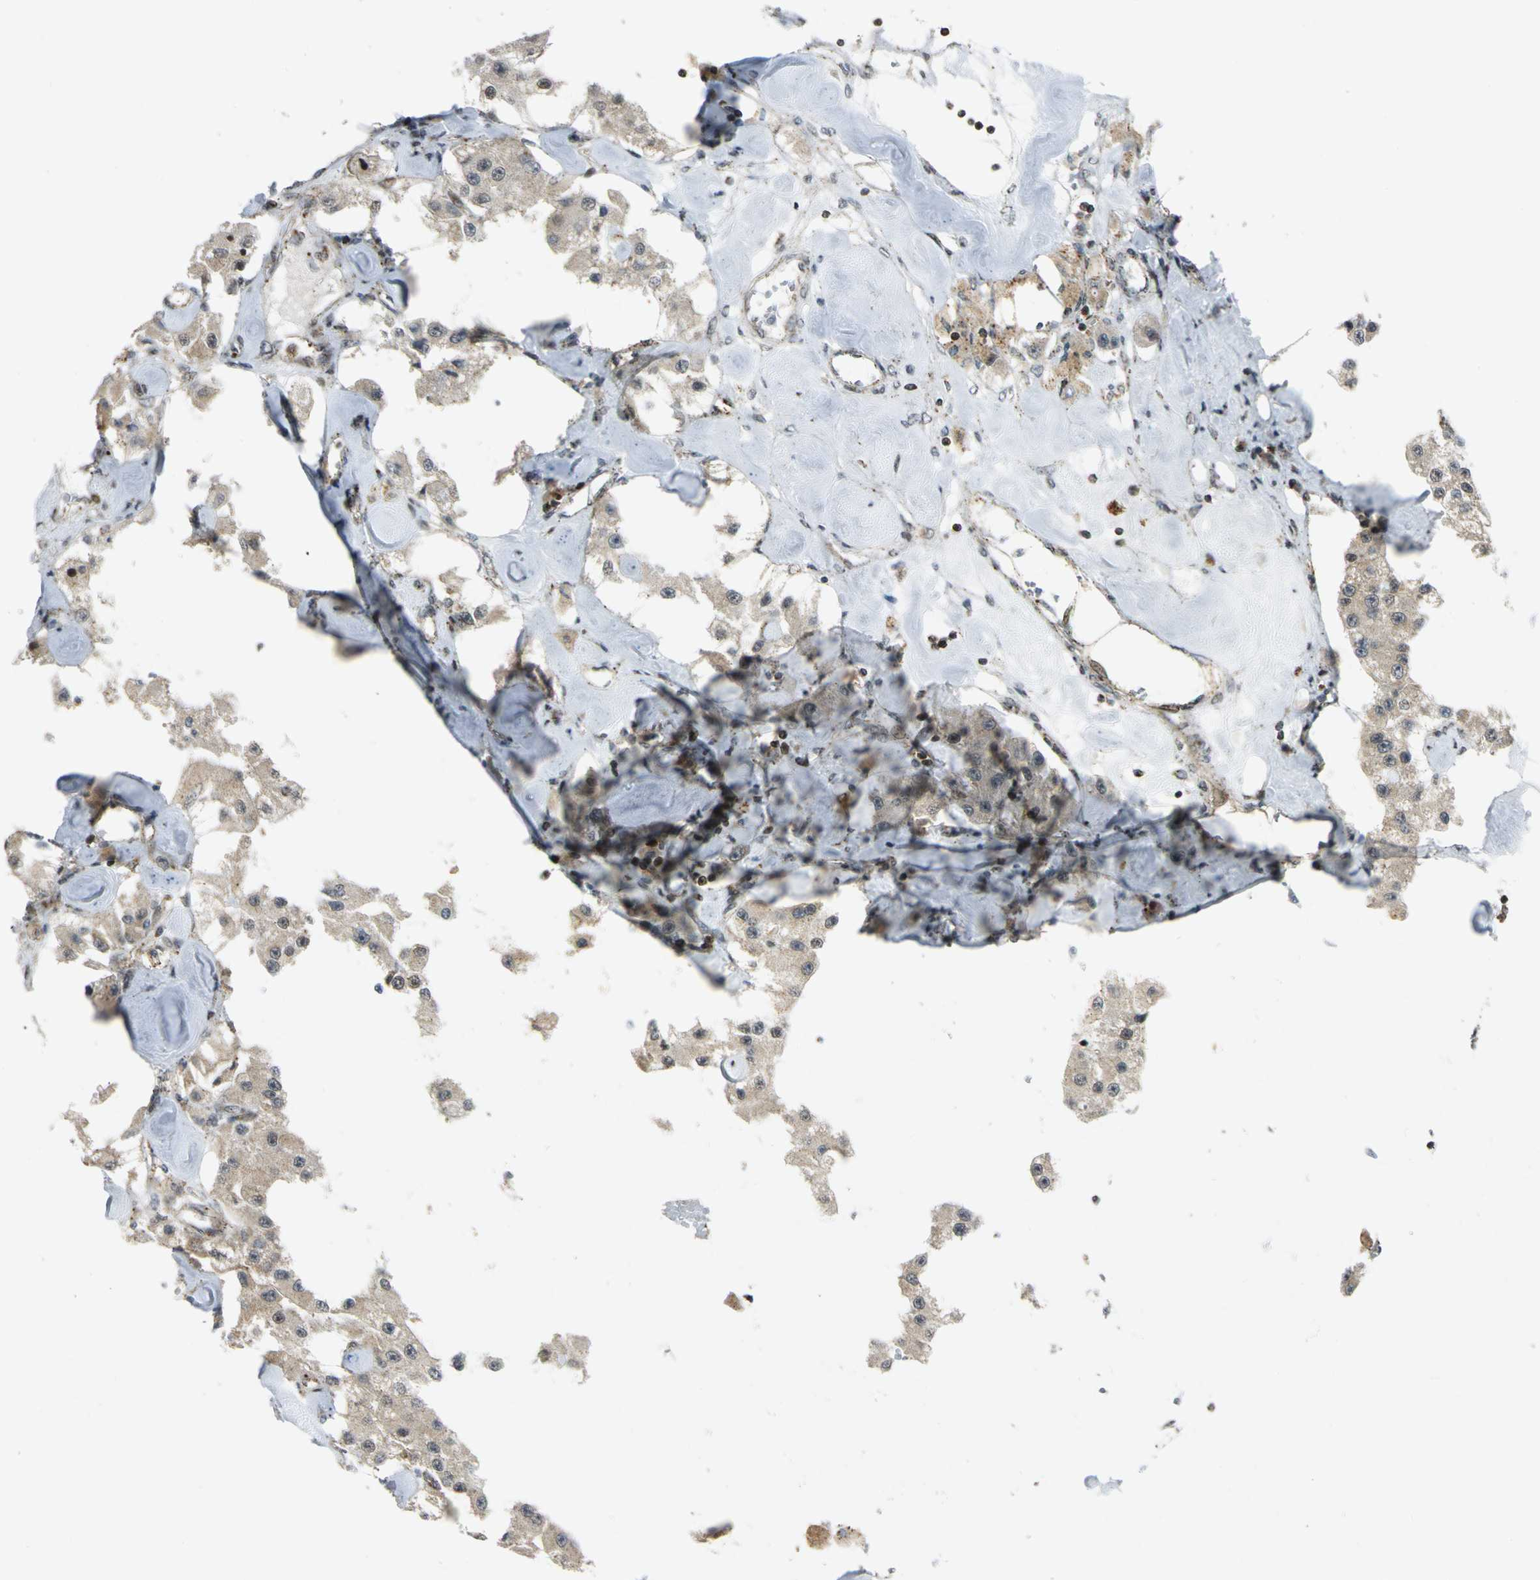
{"staining": {"intensity": "weak", "quantity": ">75%", "location": "cytoplasmic/membranous"}, "tissue": "carcinoid", "cell_type": "Tumor cells", "image_type": "cancer", "snomed": [{"axis": "morphology", "description": "Carcinoid, malignant, NOS"}, {"axis": "topography", "description": "Pancreas"}], "caption": "A brown stain shows weak cytoplasmic/membranous positivity of a protein in human carcinoid tumor cells.", "gene": "ATP6V1A", "patient": {"sex": "male", "age": 41}}